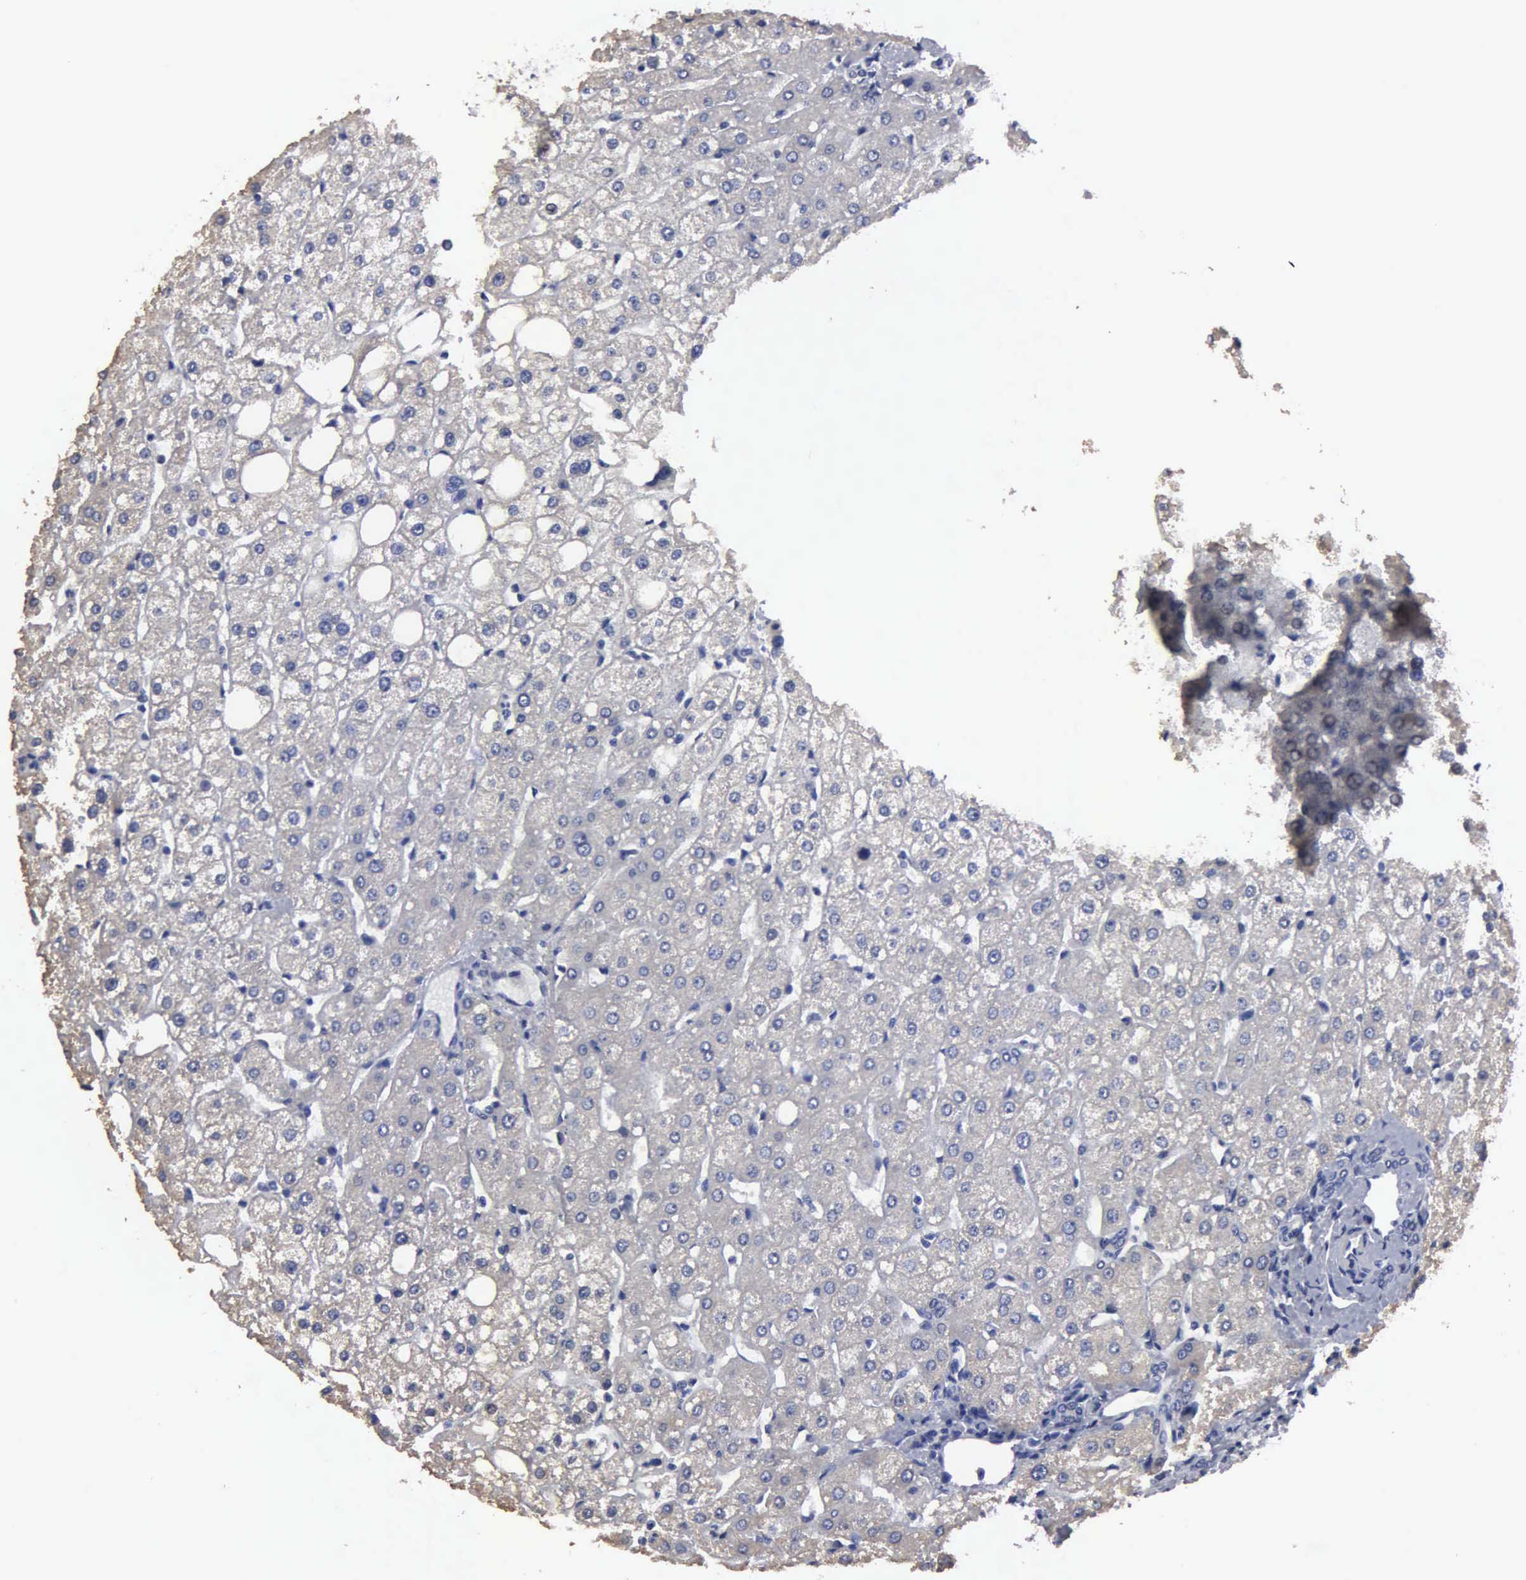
{"staining": {"intensity": "negative", "quantity": "none", "location": "none"}, "tissue": "liver", "cell_type": "Cholangiocytes", "image_type": "normal", "snomed": [{"axis": "morphology", "description": "Normal tissue, NOS"}, {"axis": "topography", "description": "Liver"}], "caption": "Immunohistochemistry histopathology image of normal liver: human liver stained with DAB shows no significant protein staining in cholangiocytes.", "gene": "TXLNG", "patient": {"sex": "male", "age": 35}}